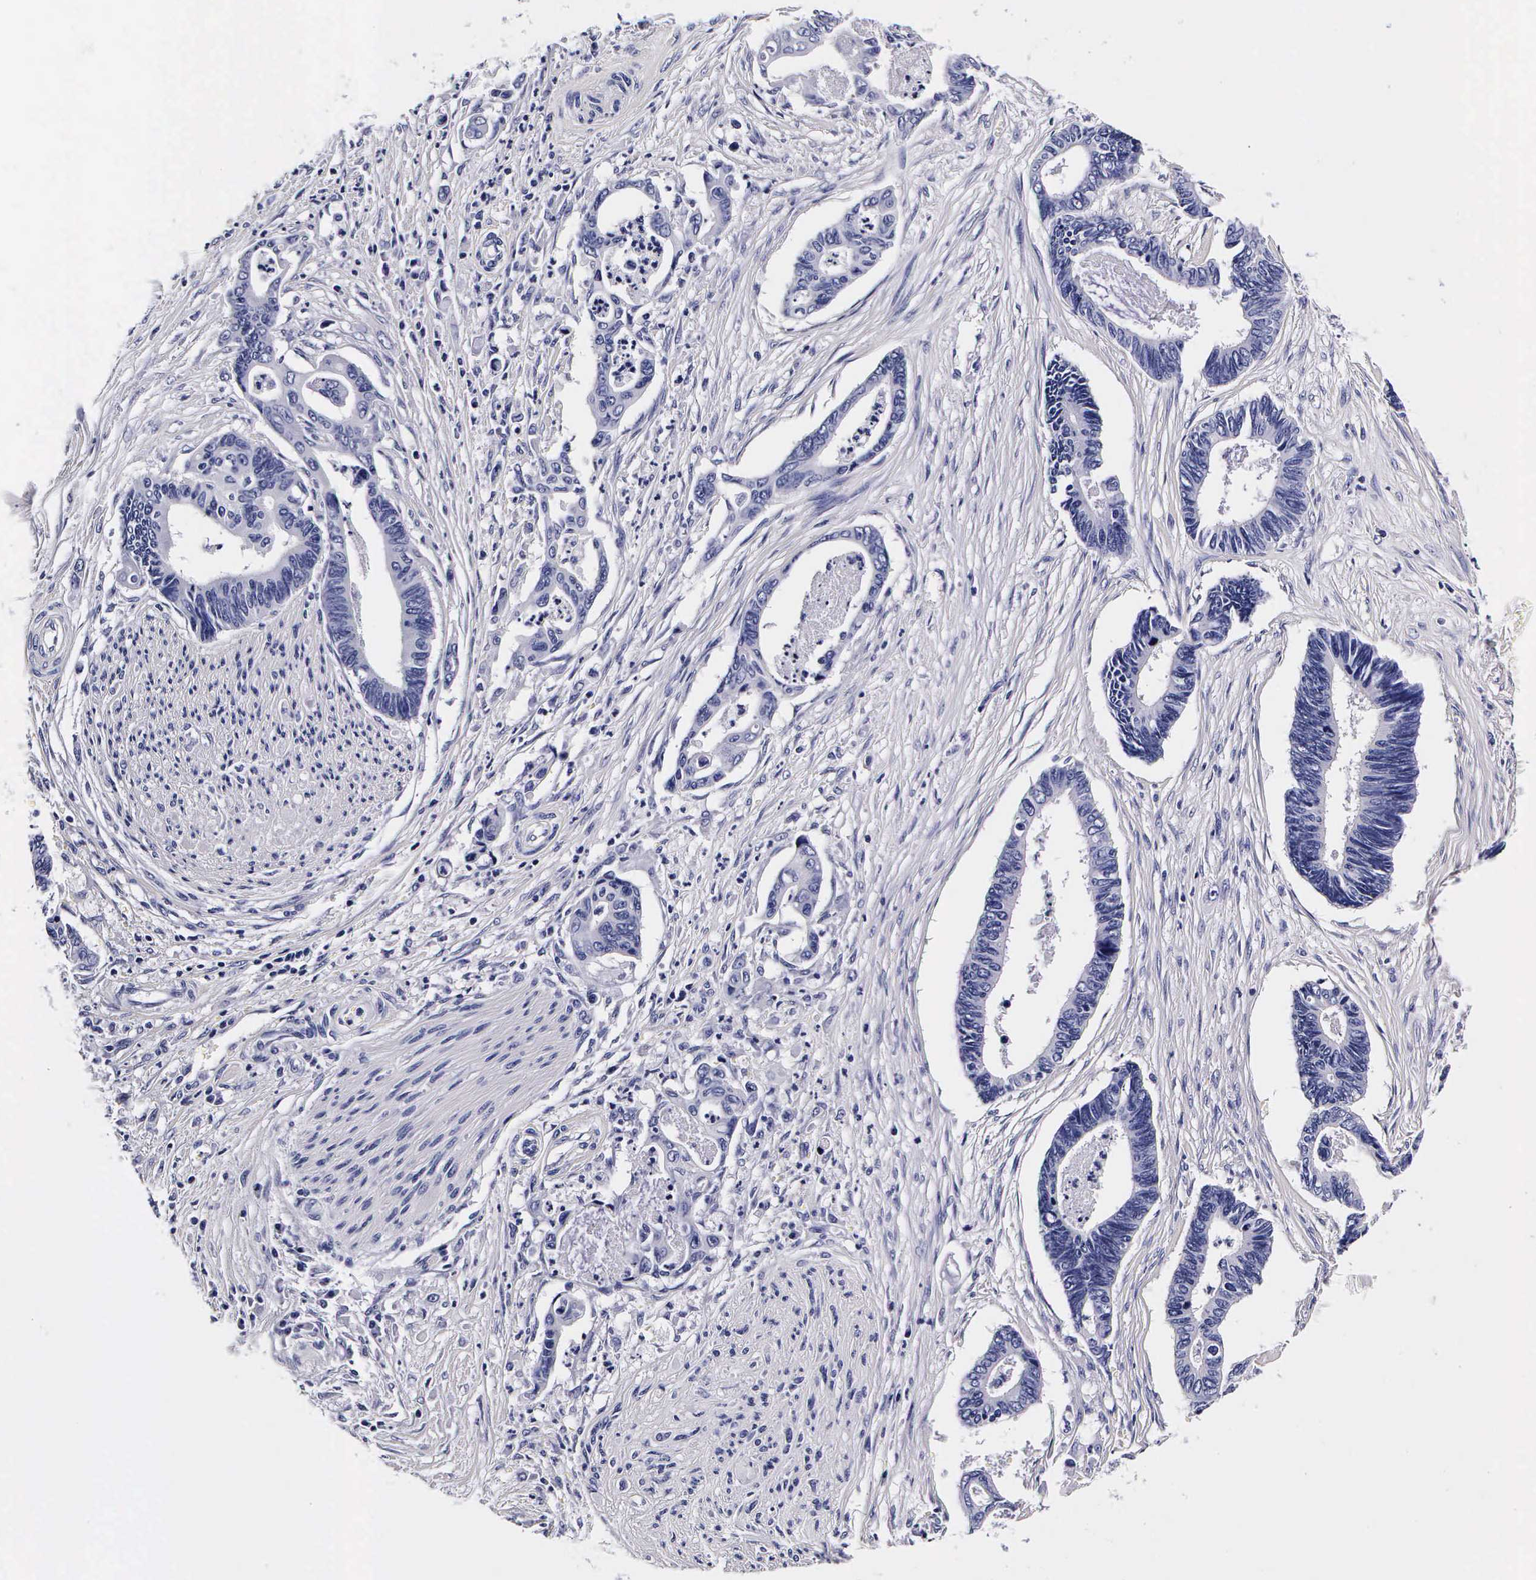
{"staining": {"intensity": "negative", "quantity": "none", "location": "none"}, "tissue": "pancreatic cancer", "cell_type": "Tumor cells", "image_type": "cancer", "snomed": [{"axis": "morphology", "description": "Adenocarcinoma, NOS"}, {"axis": "topography", "description": "Pancreas"}], "caption": "An image of pancreatic adenocarcinoma stained for a protein exhibits no brown staining in tumor cells. Nuclei are stained in blue.", "gene": "IAPP", "patient": {"sex": "female", "age": 70}}